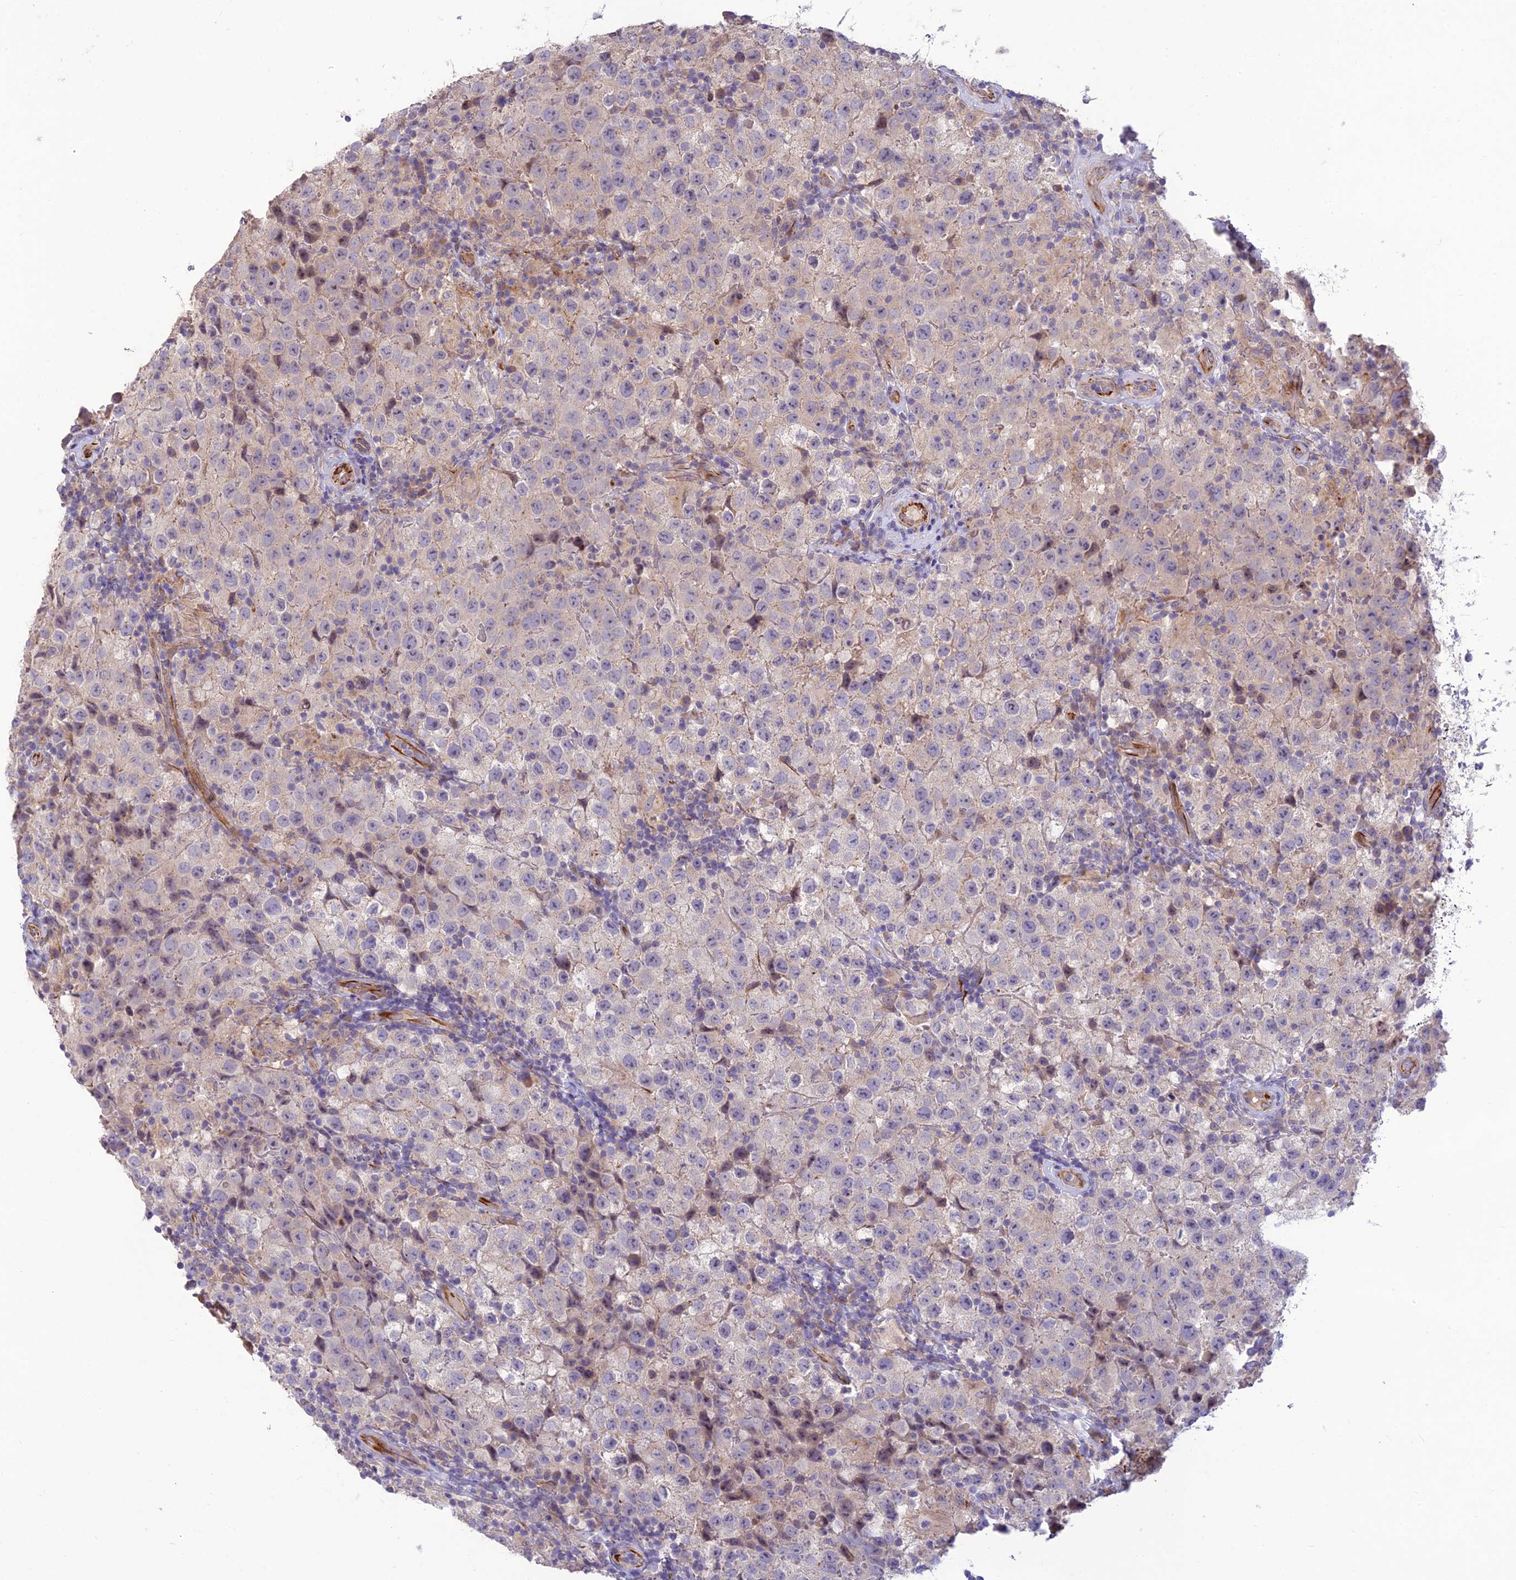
{"staining": {"intensity": "negative", "quantity": "none", "location": "none"}, "tissue": "testis cancer", "cell_type": "Tumor cells", "image_type": "cancer", "snomed": [{"axis": "morphology", "description": "Seminoma, NOS"}, {"axis": "morphology", "description": "Carcinoma, Embryonal, NOS"}, {"axis": "topography", "description": "Testis"}], "caption": "There is no significant positivity in tumor cells of embryonal carcinoma (testis).", "gene": "ST8SIA5", "patient": {"sex": "male", "age": 41}}